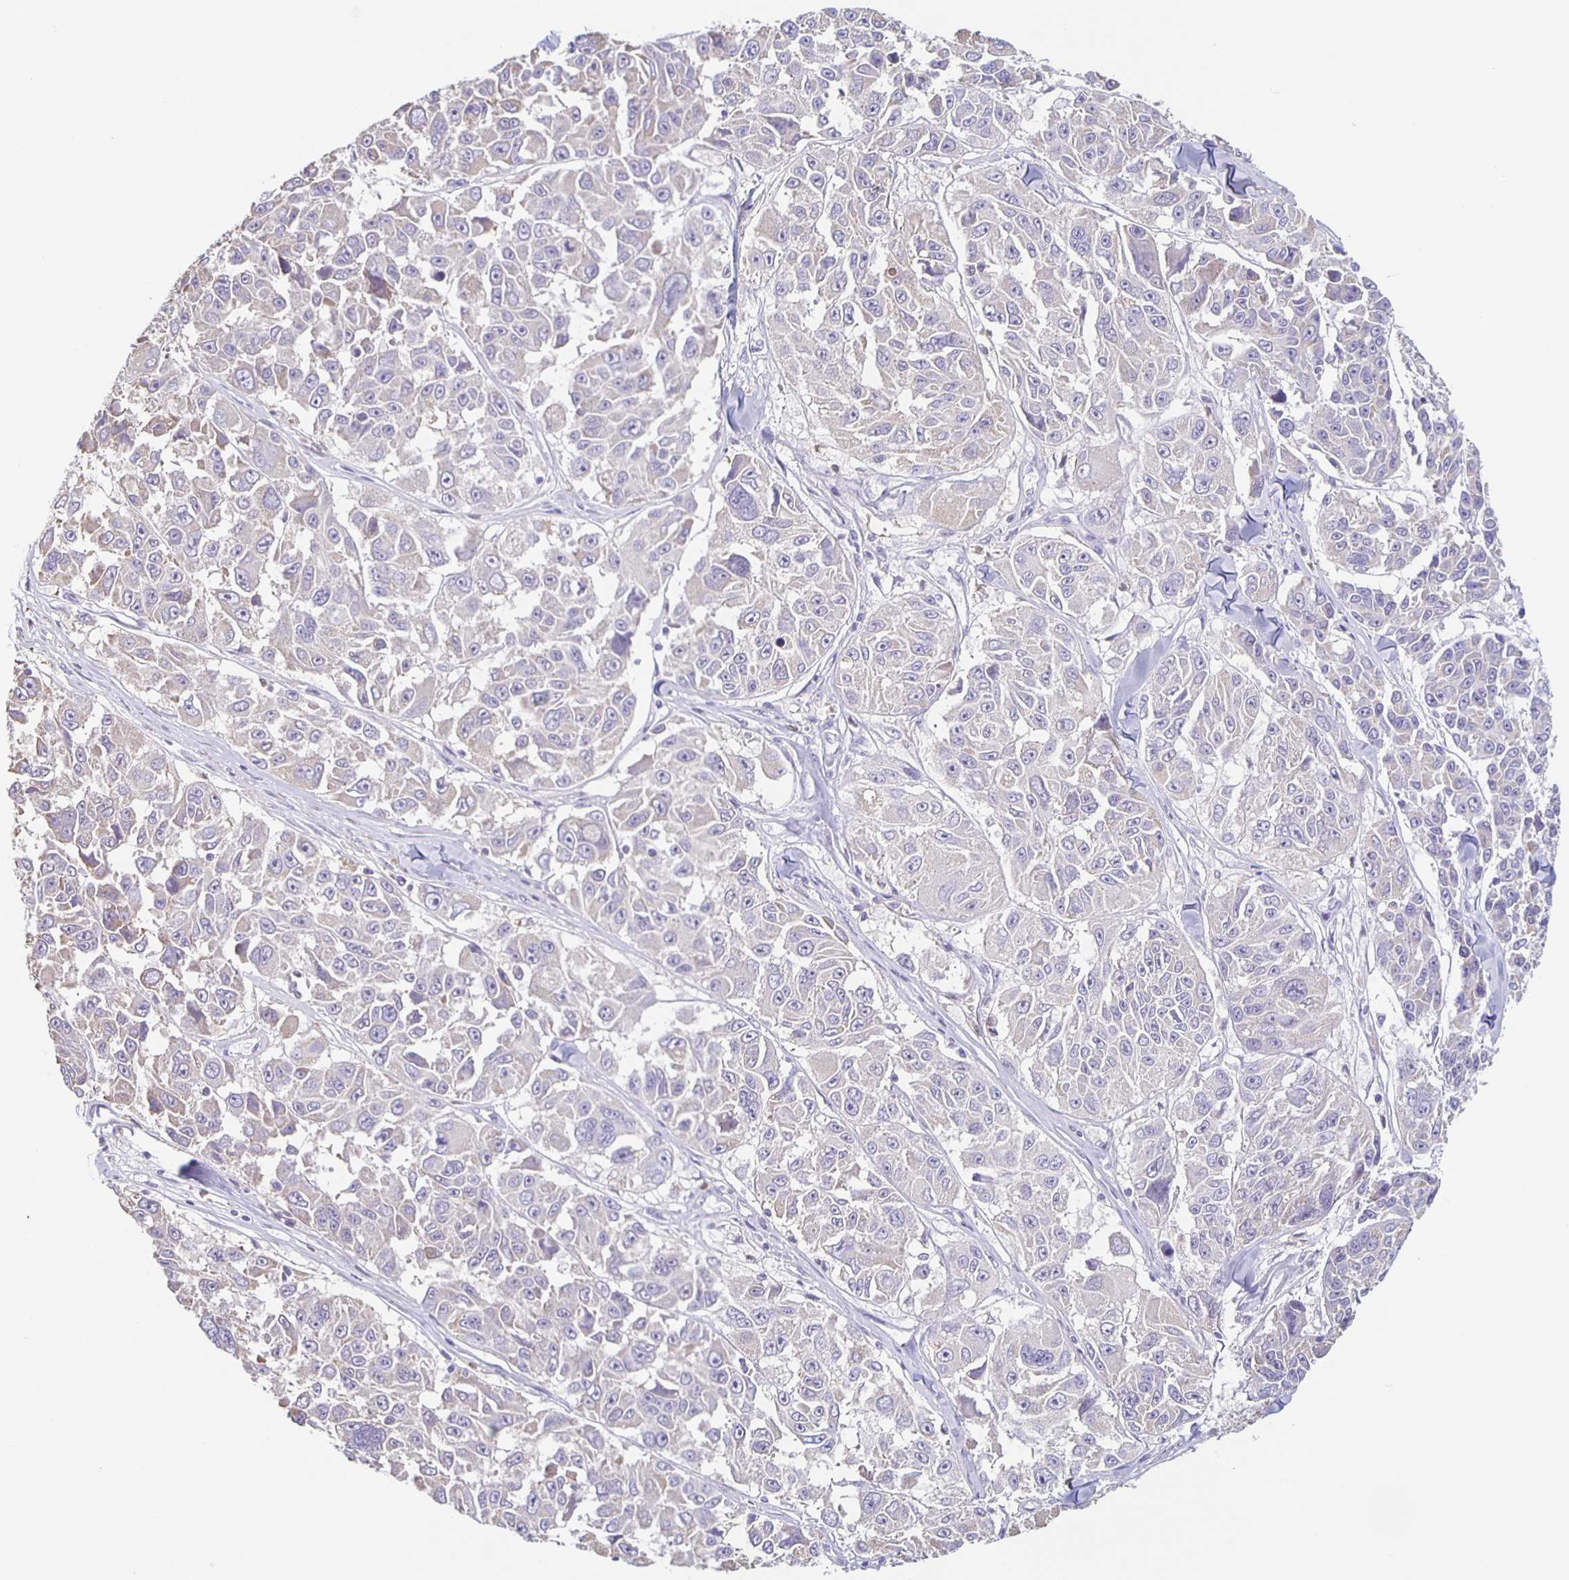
{"staining": {"intensity": "negative", "quantity": "none", "location": "none"}, "tissue": "melanoma", "cell_type": "Tumor cells", "image_type": "cancer", "snomed": [{"axis": "morphology", "description": "Malignant melanoma, NOS"}, {"axis": "topography", "description": "Skin"}], "caption": "An IHC image of malignant melanoma is shown. There is no staining in tumor cells of malignant melanoma.", "gene": "TPPP", "patient": {"sex": "female", "age": 66}}